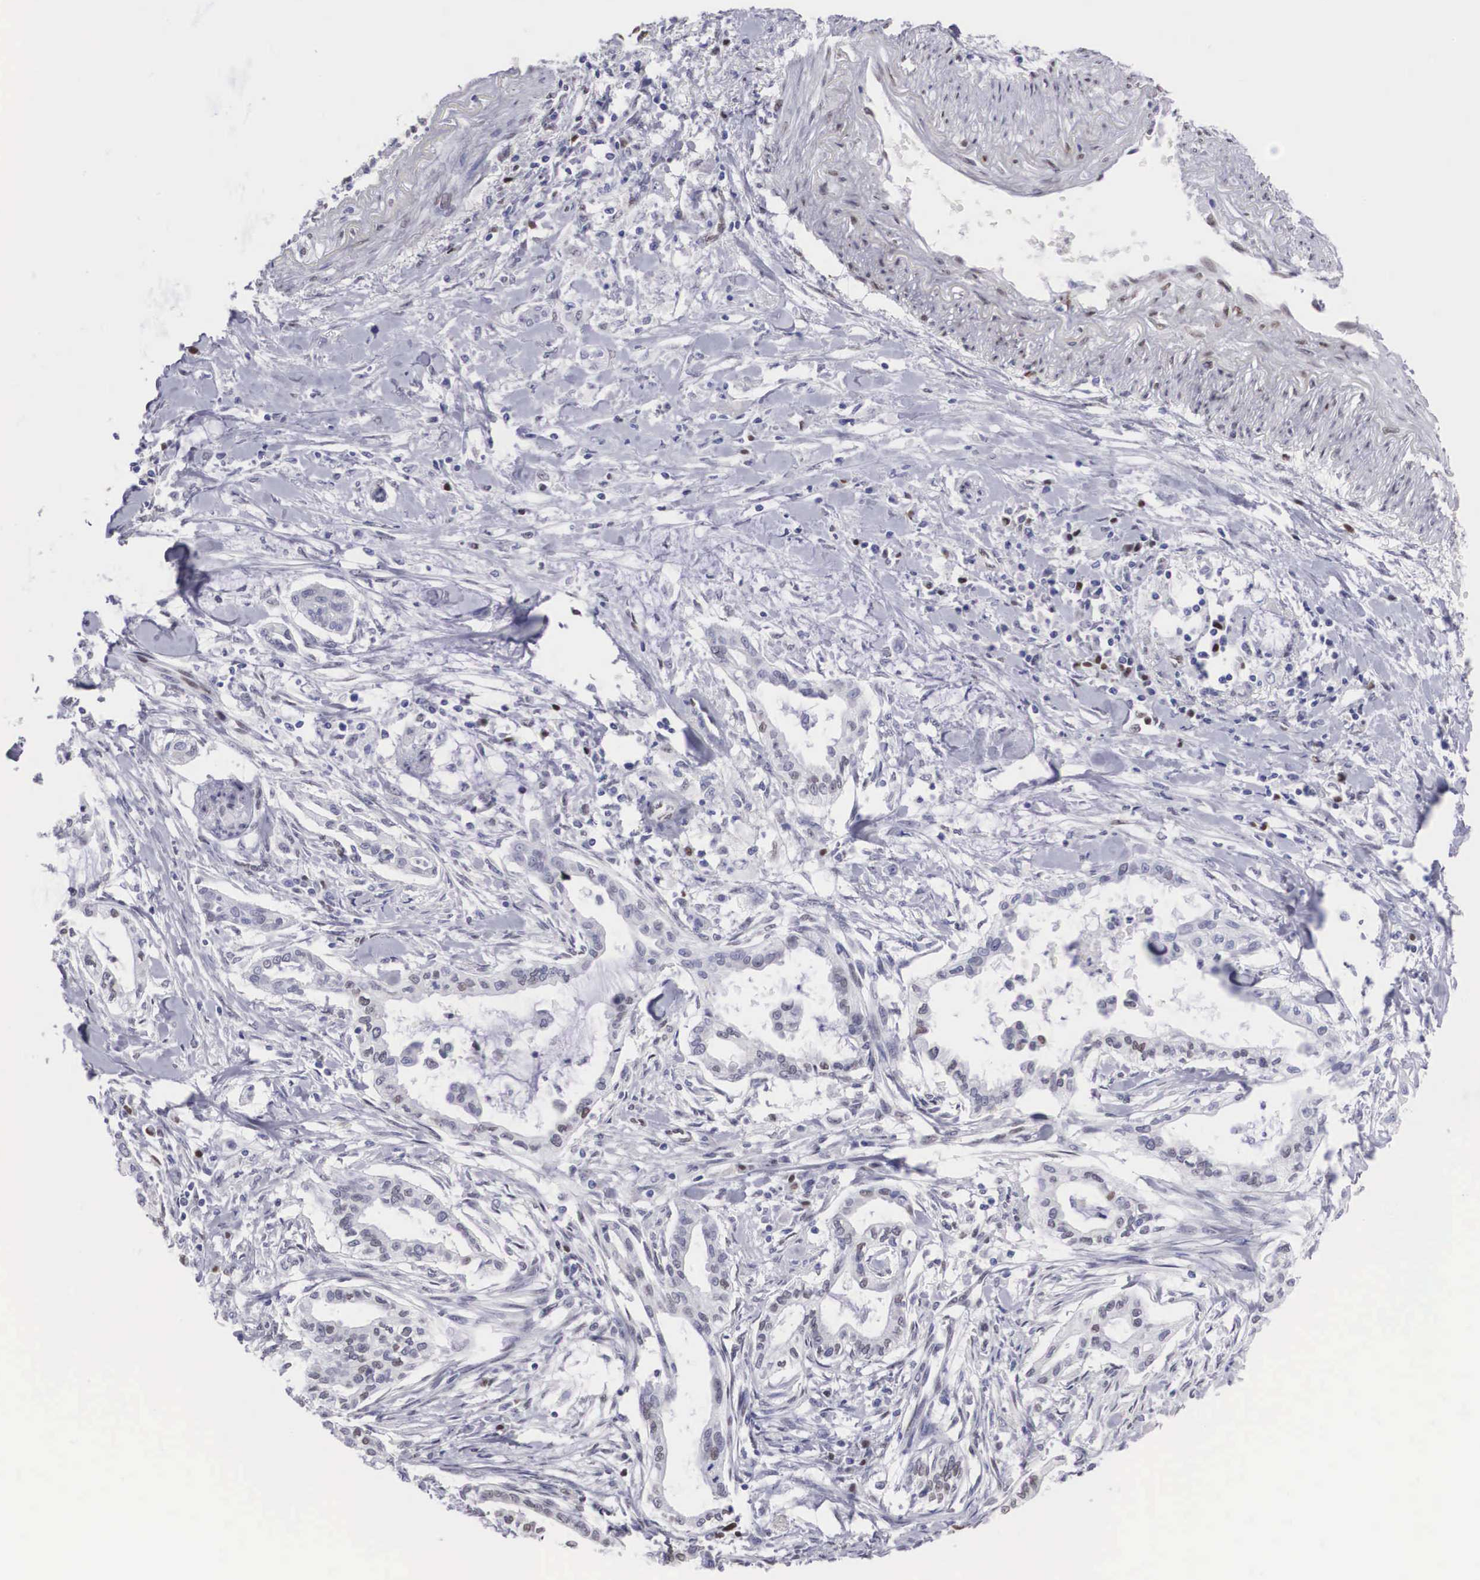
{"staining": {"intensity": "negative", "quantity": "none", "location": "none"}, "tissue": "pancreatic cancer", "cell_type": "Tumor cells", "image_type": "cancer", "snomed": [{"axis": "morphology", "description": "Adenocarcinoma, NOS"}, {"axis": "topography", "description": "Pancreas"}], "caption": "This is a image of immunohistochemistry staining of adenocarcinoma (pancreatic), which shows no staining in tumor cells.", "gene": "HMGN5", "patient": {"sex": "female", "age": 64}}